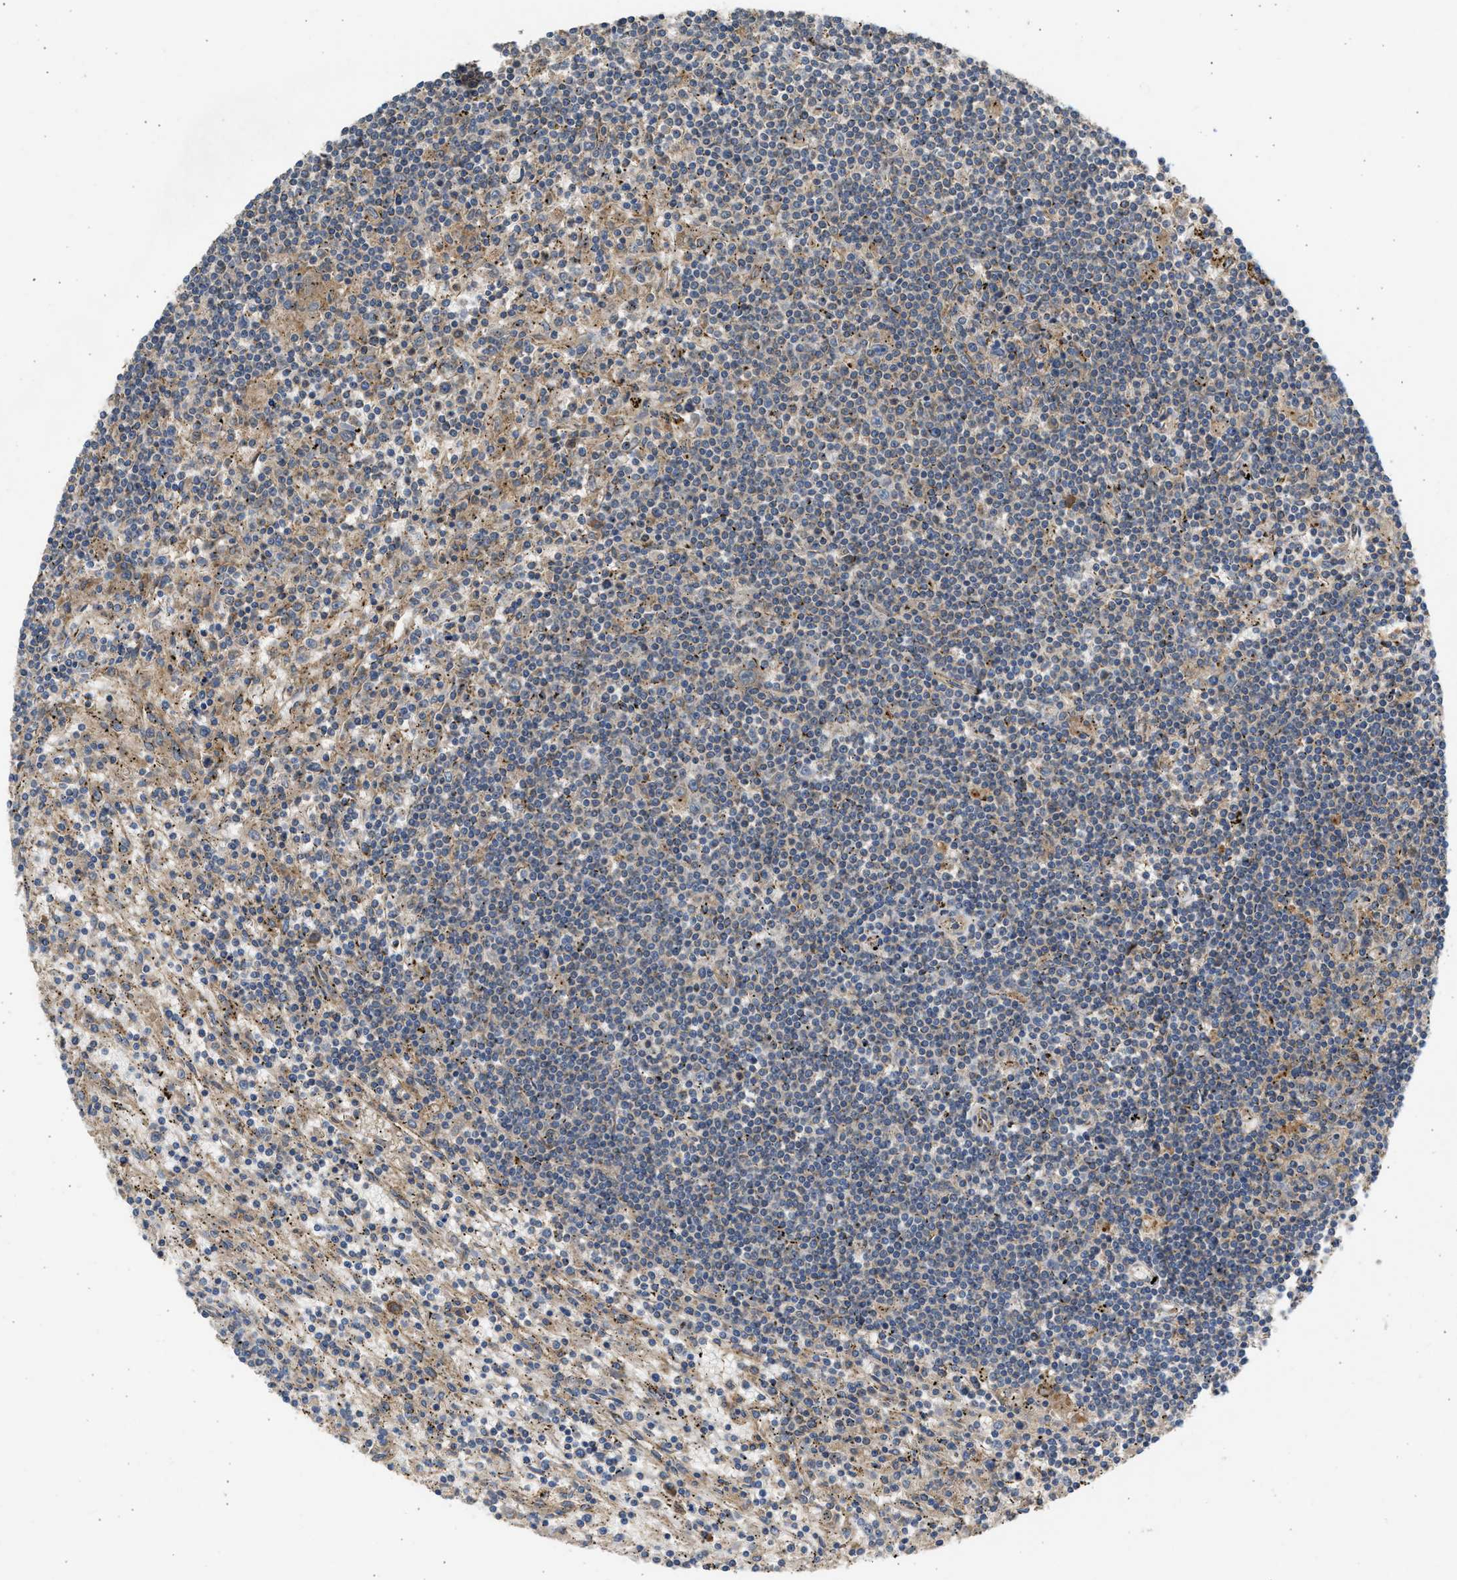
{"staining": {"intensity": "weak", "quantity": "25%-75%", "location": "cytoplasmic/membranous"}, "tissue": "lymphoma", "cell_type": "Tumor cells", "image_type": "cancer", "snomed": [{"axis": "morphology", "description": "Malignant lymphoma, non-Hodgkin's type, Low grade"}, {"axis": "topography", "description": "Spleen"}], "caption": "High-power microscopy captured an IHC photomicrograph of low-grade malignant lymphoma, non-Hodgkin's type, revealing weak cytoplasmic/membranous positivity in approximately 25%-75% of tumor cells.", "gene": "CSRNP2", "patient": {"sex": "male", "age": 76}}